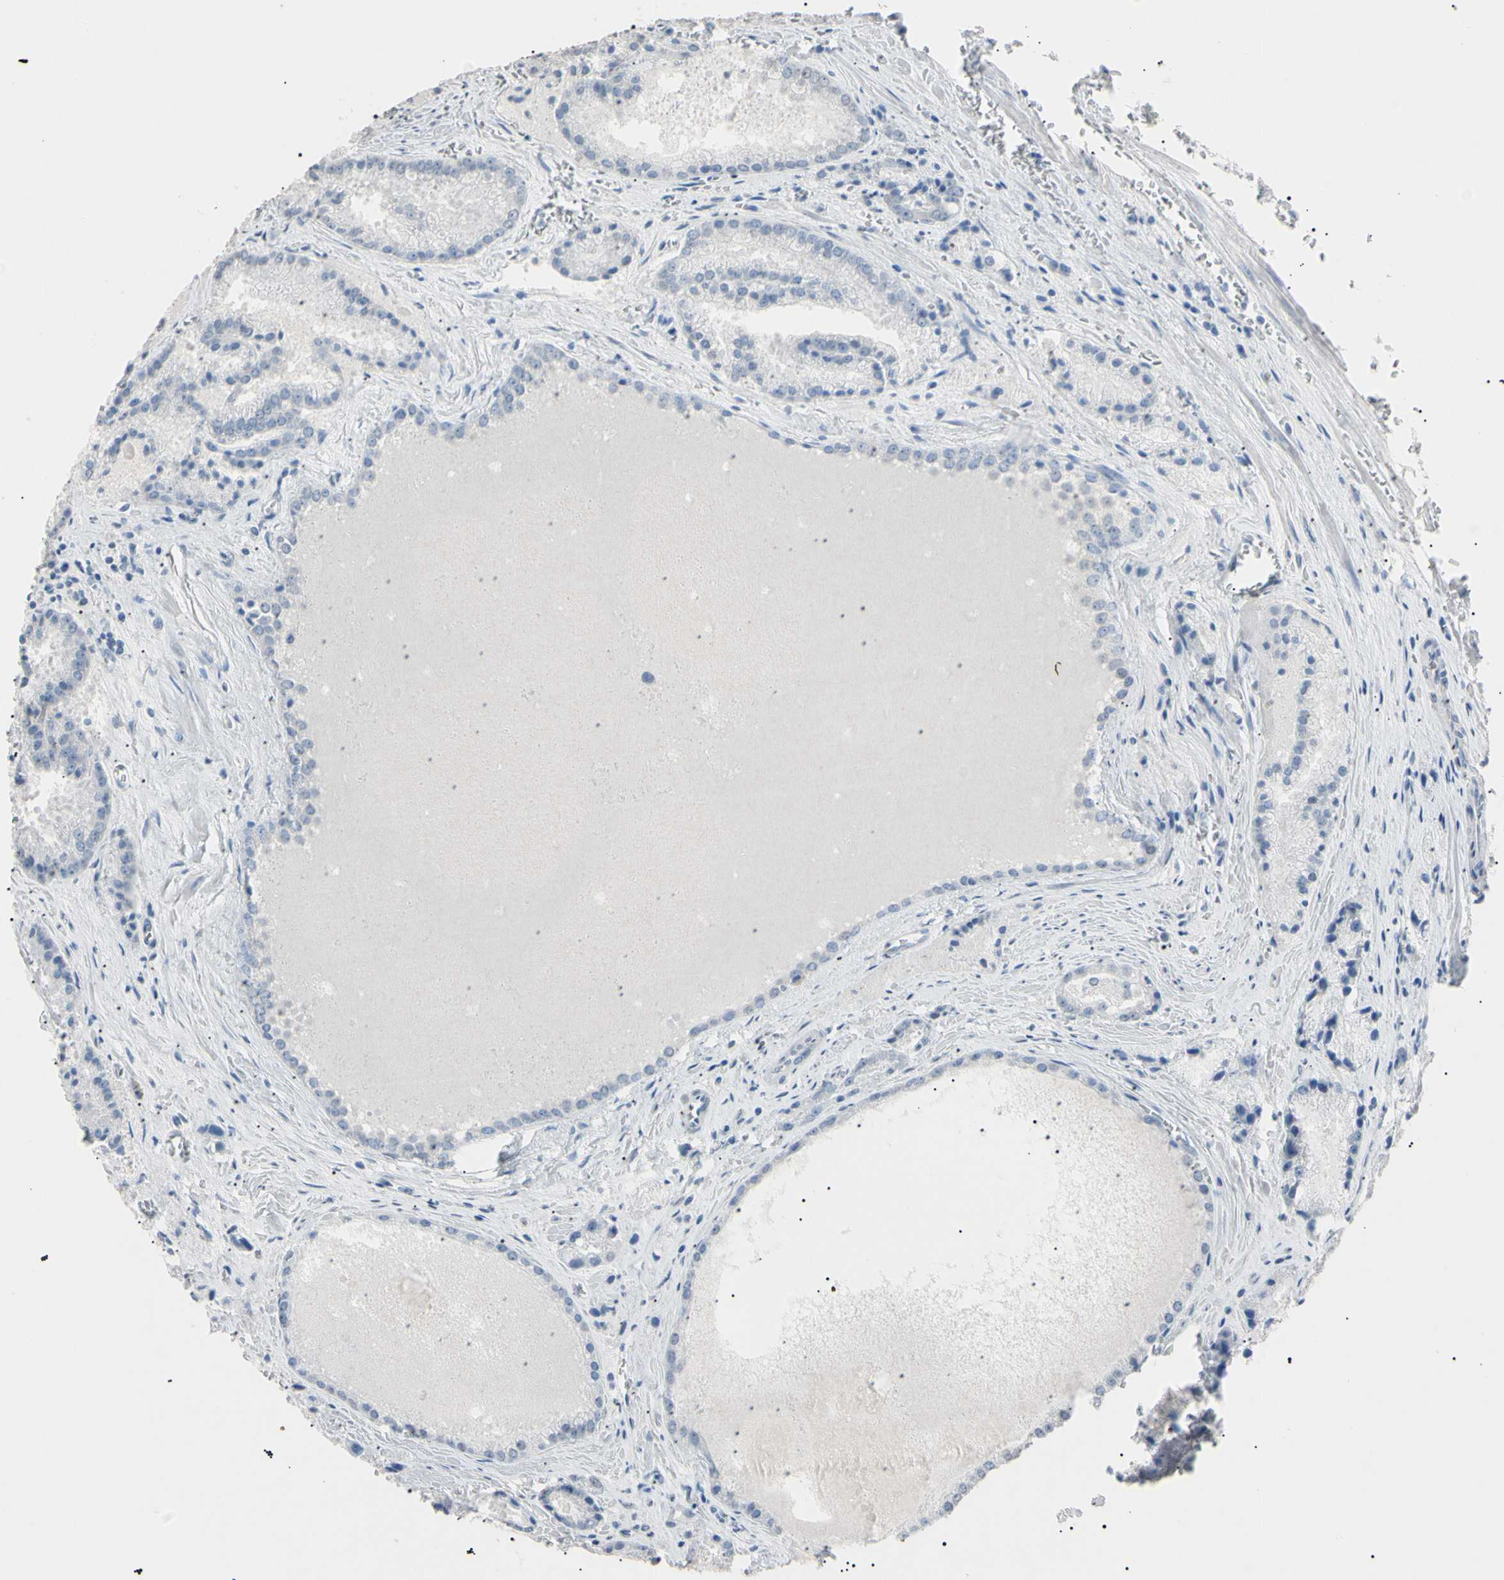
{"staining": {"intensity": "negative", "quantity": "none", "location": "none"}, "tissue": "prostate cancer", "cell_type": "Tumor cells", "image_type": "cancer", "snomed": [{"axis": "morphology", "description": "Adenocarcinoma, High grade"}, {"axis": "topography", "description": "Prostate"}], "caption": "High magnification brightfield microscopy of prostate cancer stained with DAB (brown) and counterstained with hematoxylin (blue): tumor cells show no significant staining.", "gene": "CGB3", "patient": {"sex": "male", "age": 64}}